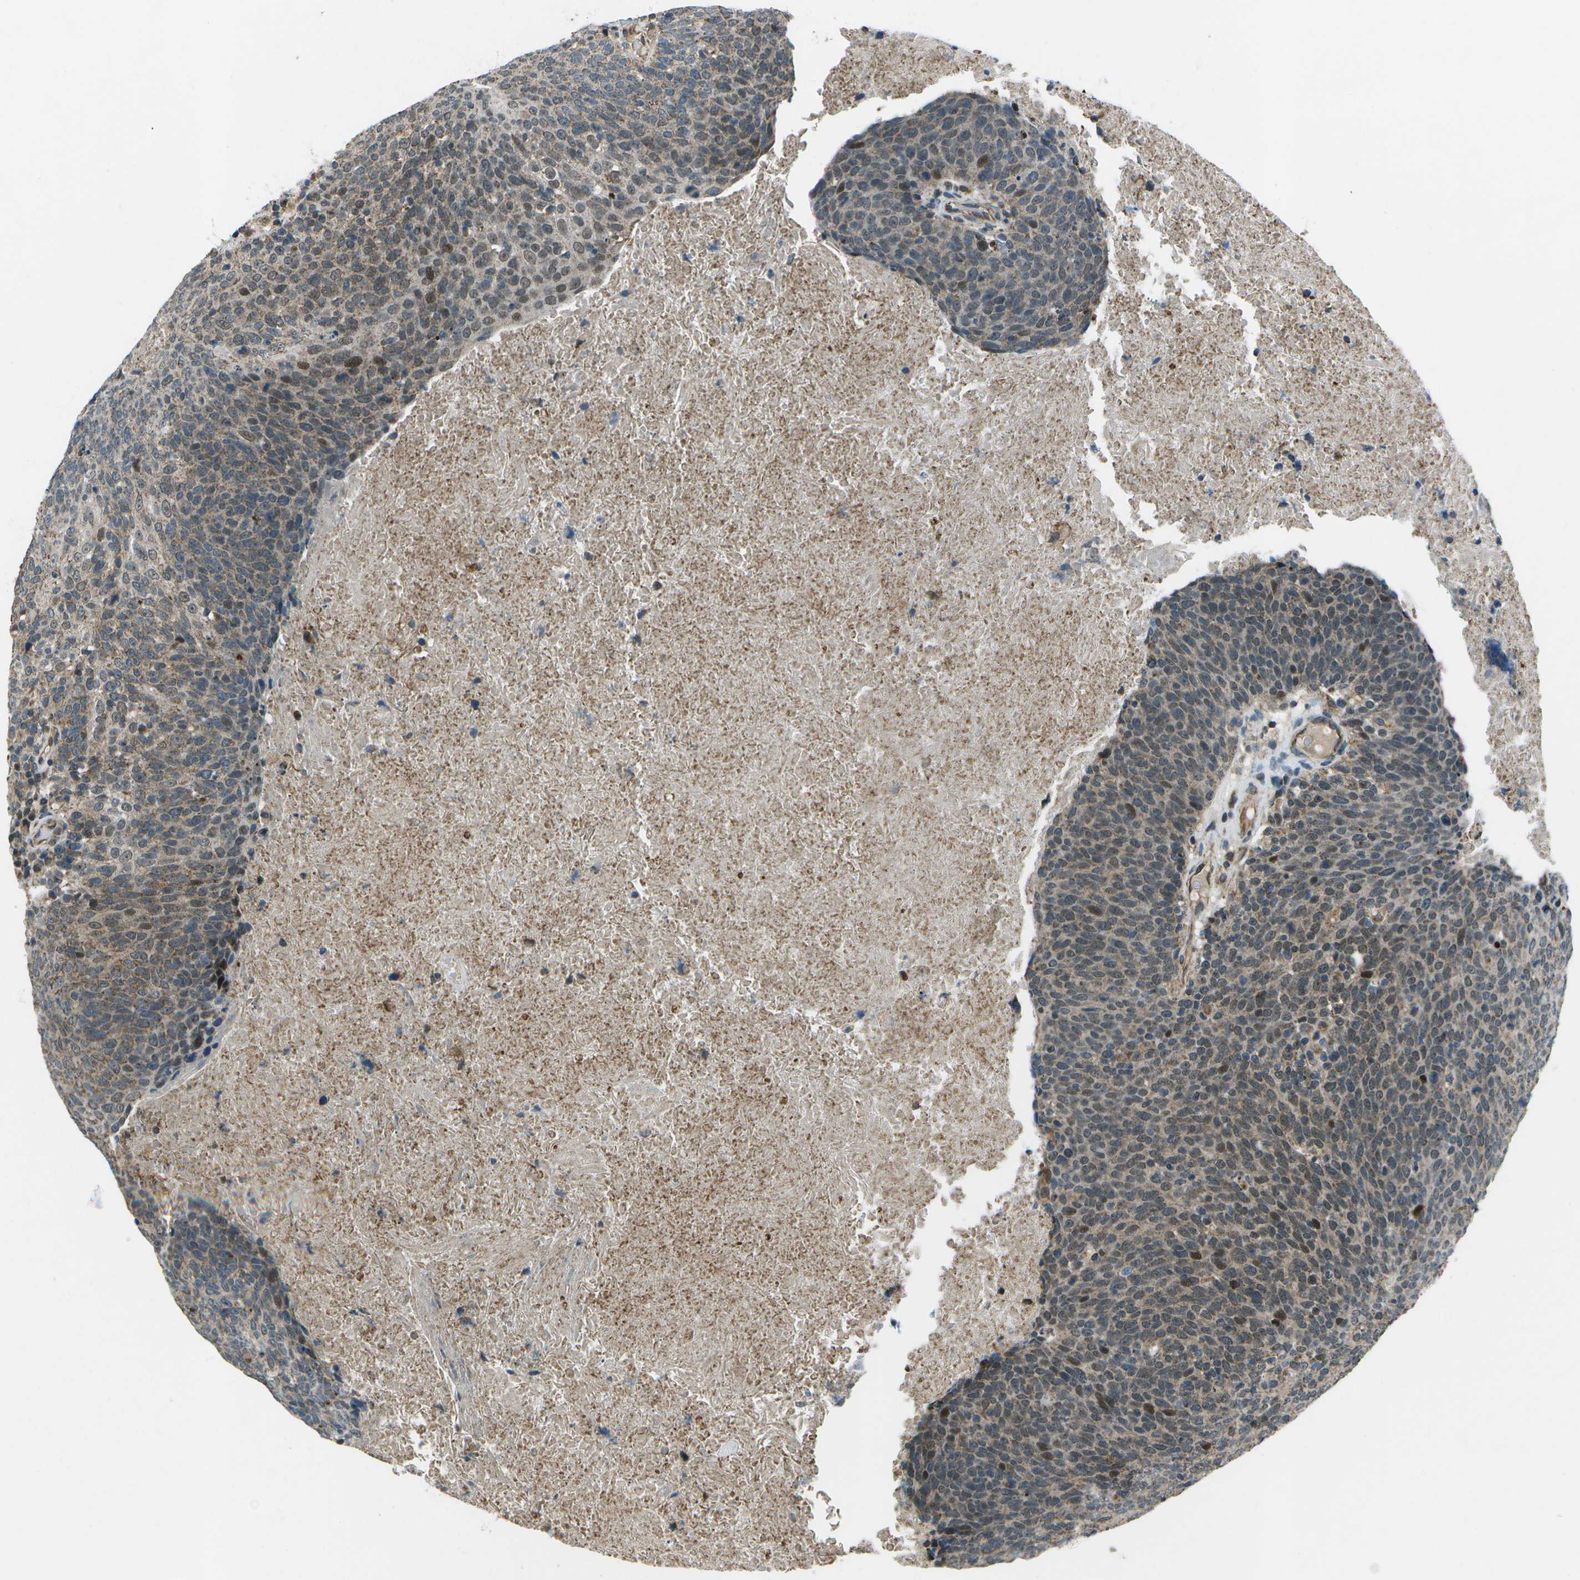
{"staining": {"intensity": "strong", "quantity": "<25%", "location": "cytoplasmic/membranous,nuclear"}, "tissue": "head and neck cancer", "cell_type": "Tumor cells", "image_type": "cancer", "snomed": [{"axis": "morphology", "description": "Squamous cell carcinoma, NOS"}, {"axis": "morphology", "description": "Squamous cell carcinoma, metastatic, NOS"}, {"axis": "topography", "description": "Lymph node"}, {"axis": "topography", "description": "Head-Neck"}], "caption": "Squamous cell carcinoma (head and neck) tissue demonstrates strong cytoplasmic/membranous and nuclear expression in about <25% of tumor cells", "gene": "EIF2AK1", "patient": {"sex": "male", "age": 62}}